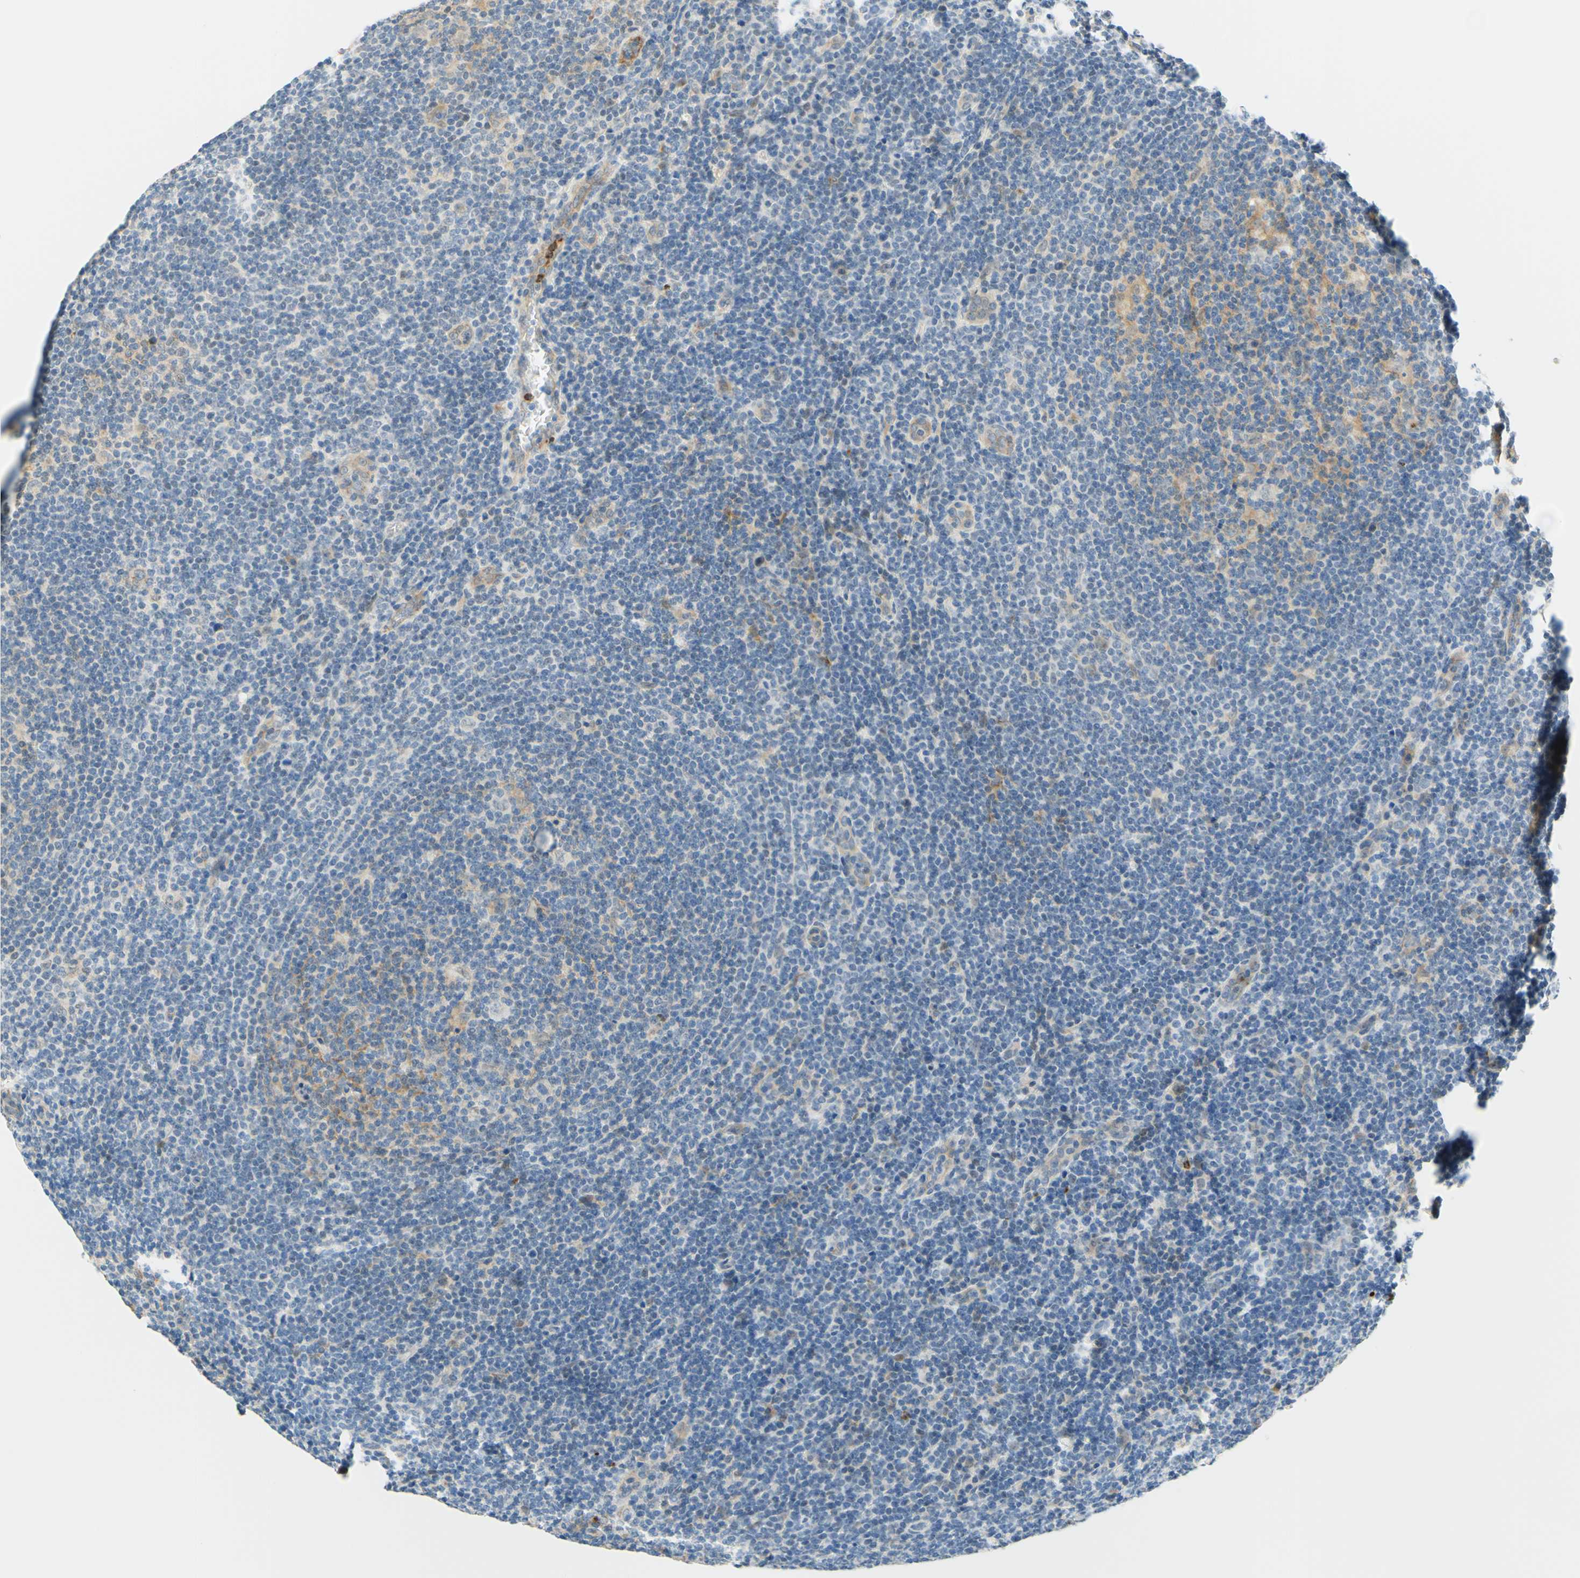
{"staining": {"intensity": "negative", "quantity": "none", "location": "none"}, "tissue": "lymphoma", "cell_type": "Tumor cells", "image_type": "cancer", "snomed": [{"axis": "morphology", "description": "Hodgkin's disease, NOS"}, {"axis": "topography", "description": "Lymph node"}], "caption": "Lymphoma was stained to show a protein in brown. There is no significant staining in tumor cells.", "gene": "TREM2", "patient": {"sex": "female", "age": 57}}